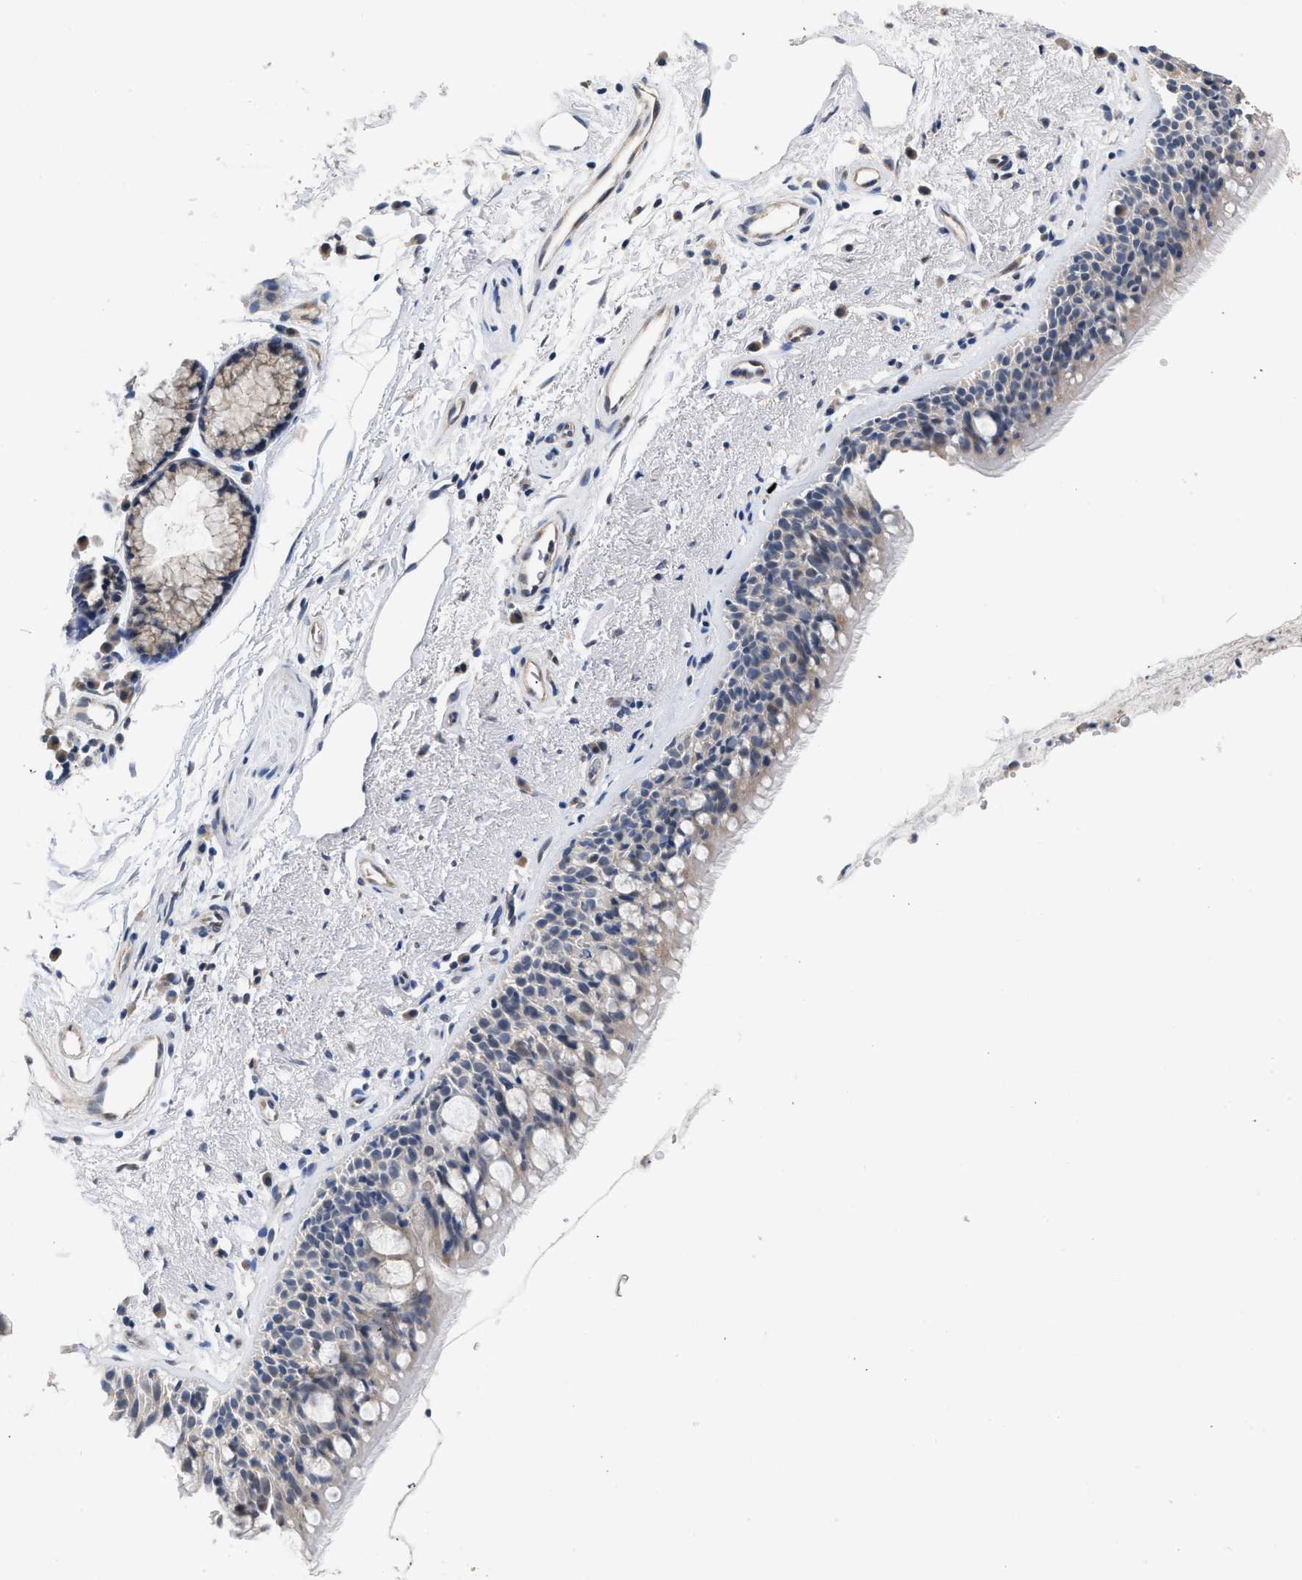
{"staining": {"intensity": "weak", "quantity": ">75%", "location": "cytoplasmic/membranous"}, "tissue": "bronchus", "cell_type": "Respiratory epithelial cells", "image_type": "normal", "snomed": [{"axis": "morphology", "description": "Normal tissue, NOS"}, {"axis": "topography", "description": "Bronchus"}], "caption": "Protein staining by immunohistochemistry demonstrates weak cytoplasmic/membranous positivity in about >75% of respiratory epithelial cells in benign bronchus. (Stains: DAB in brown, nuclei in blue, Microscopy: brightfield microscopy at high magnification).", "gene": "CSF3R", "patient": {"sex": "female", "age": 54}}